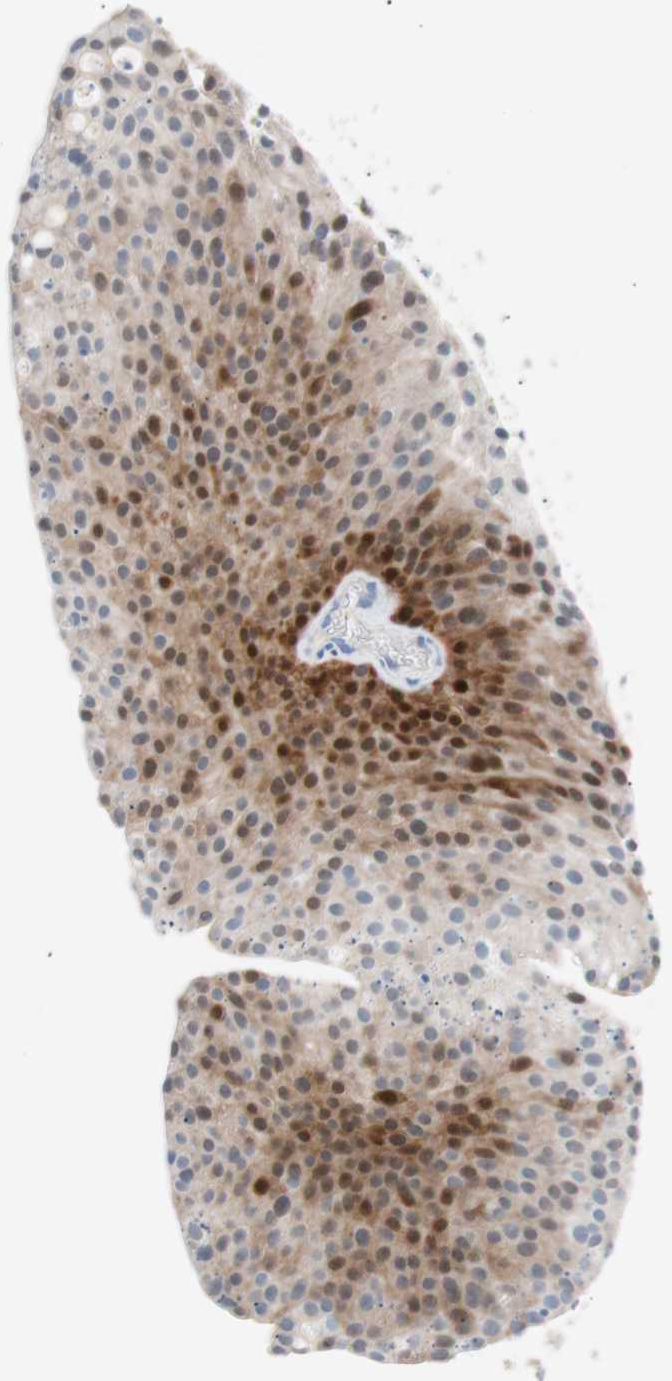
{"staining": {"intensity": "strong", "quantity": "25%-75%", "location": "cytoplasmic/membranous,nuclear"}, "tissue": "urothelial cancer", "cell_type": "Tumor cells", "image_type": "cancer", "snomed": [{"axis": "morphology", "description": "Urothelial carcinoma, Low grade"}, {"axis": "topography", "description": "Smooth muscle"}, {"axis": "topography", "description": "Urinary bladder"}], "caption": "Immunohistochemical staining of low-grade urothelial carcinoma demonstrates high levels of strong cytoplasmic/membranous and nuclear protein staining in about 25%-75% of tumor cells.", "gene": "IL18", "patient": {"sex": "male", "age": 60}}